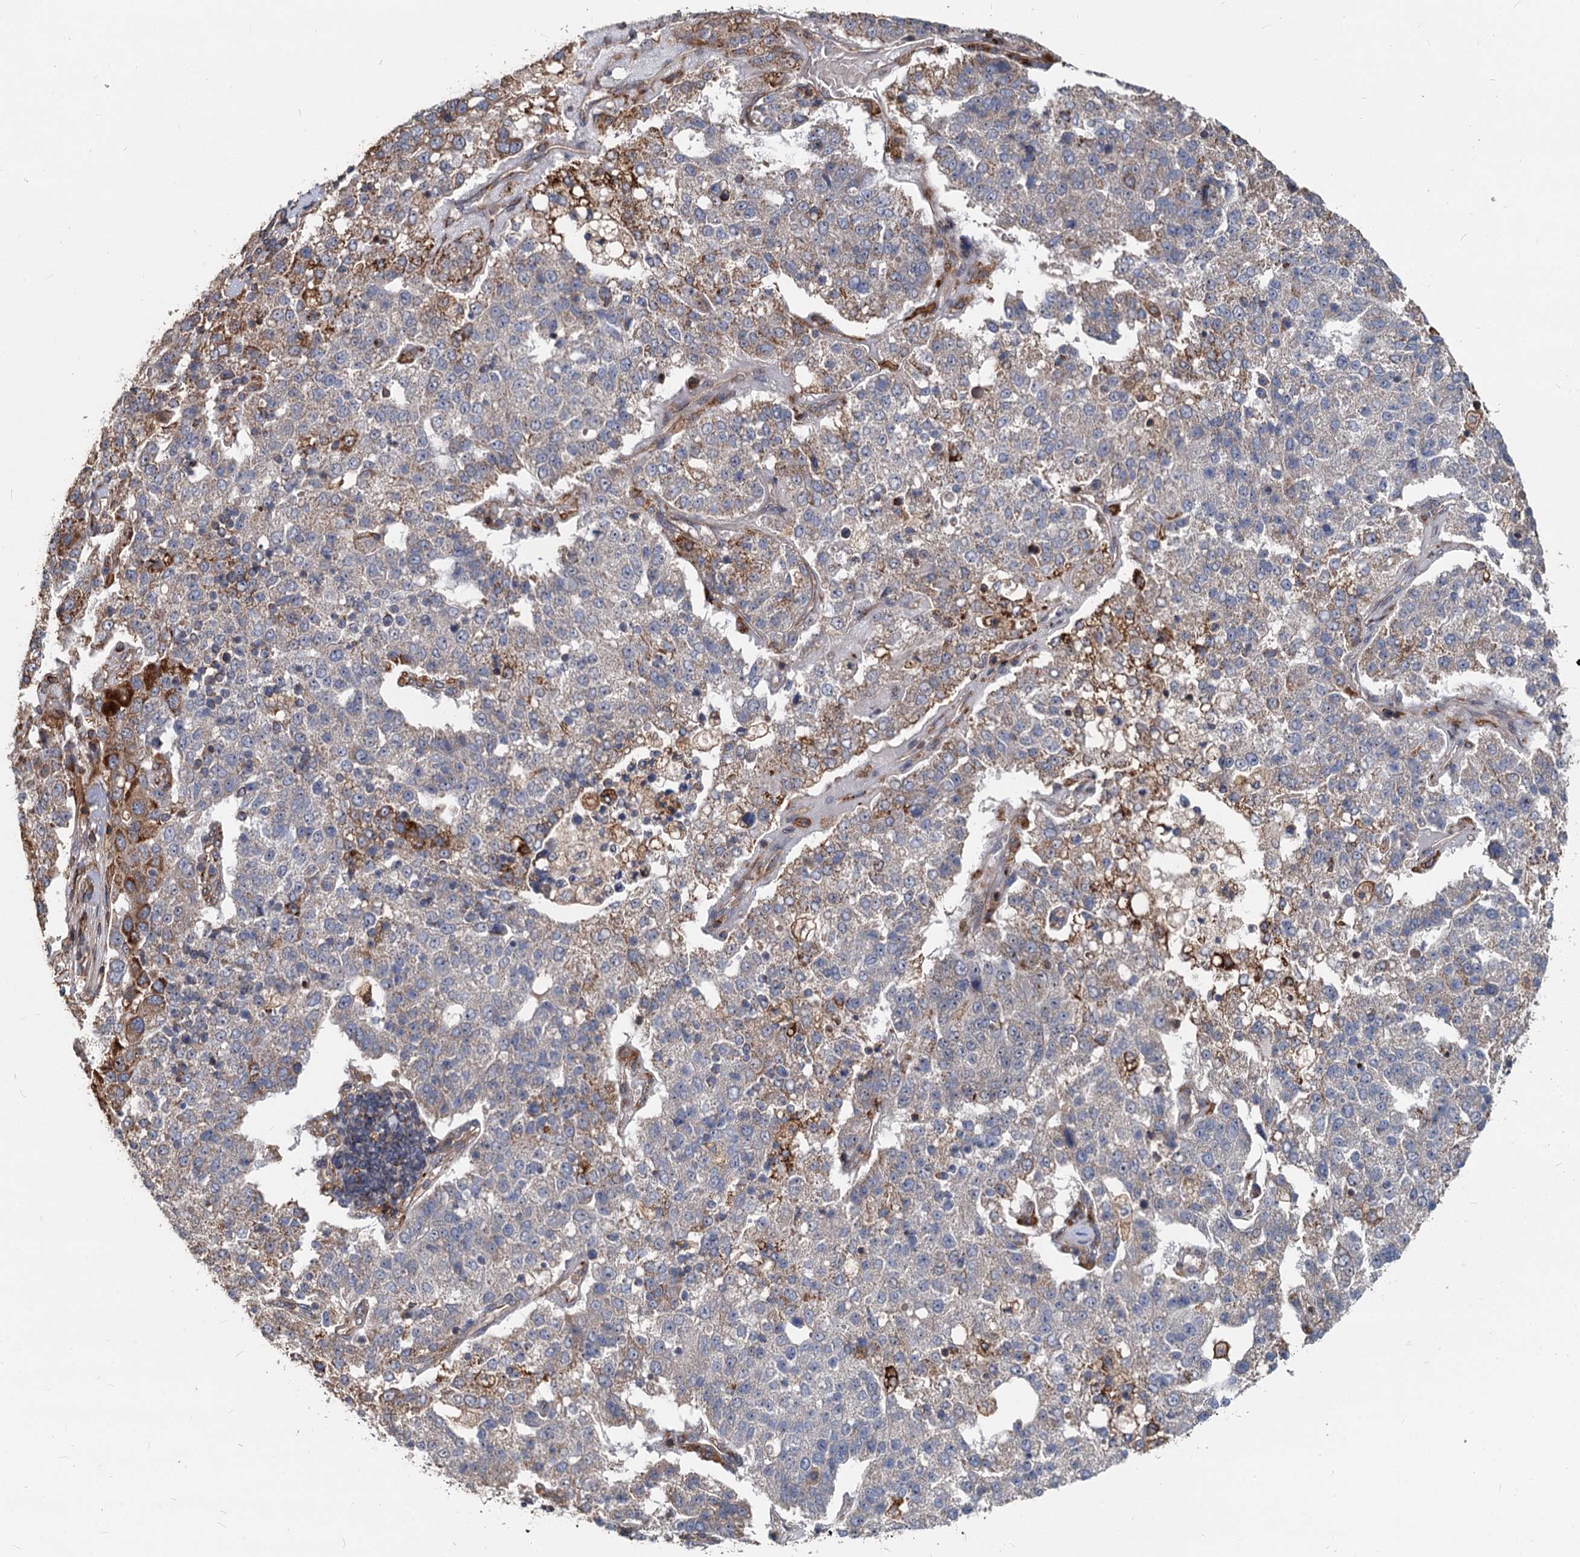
{"staining": {"intensity": "strong", "quantity": "<25%", "location": "cytoplasmic/membranous"}, "tissue": "pancreatic cancer", "cell_type": "Tumor cells", "image_type": "cancer", "snomed": [{"axis": "morphology", "description": "Adenocarcinoma, NOS"}, {"axis": "topography", "description": "Pancreas"}], "caption": "High-magnification brightfield microscopy of pancreatic adenocarcinoma stained with DAB (3,3'-diaminobenzidine) (brown) and counterstained with hematoxylin (blue). tumor cells exhibit strong cytoplasmic/membranous expression is present in about<25% of cells.", "gene": "STIM1", "patient": {"sex": "female", "age": 61}}